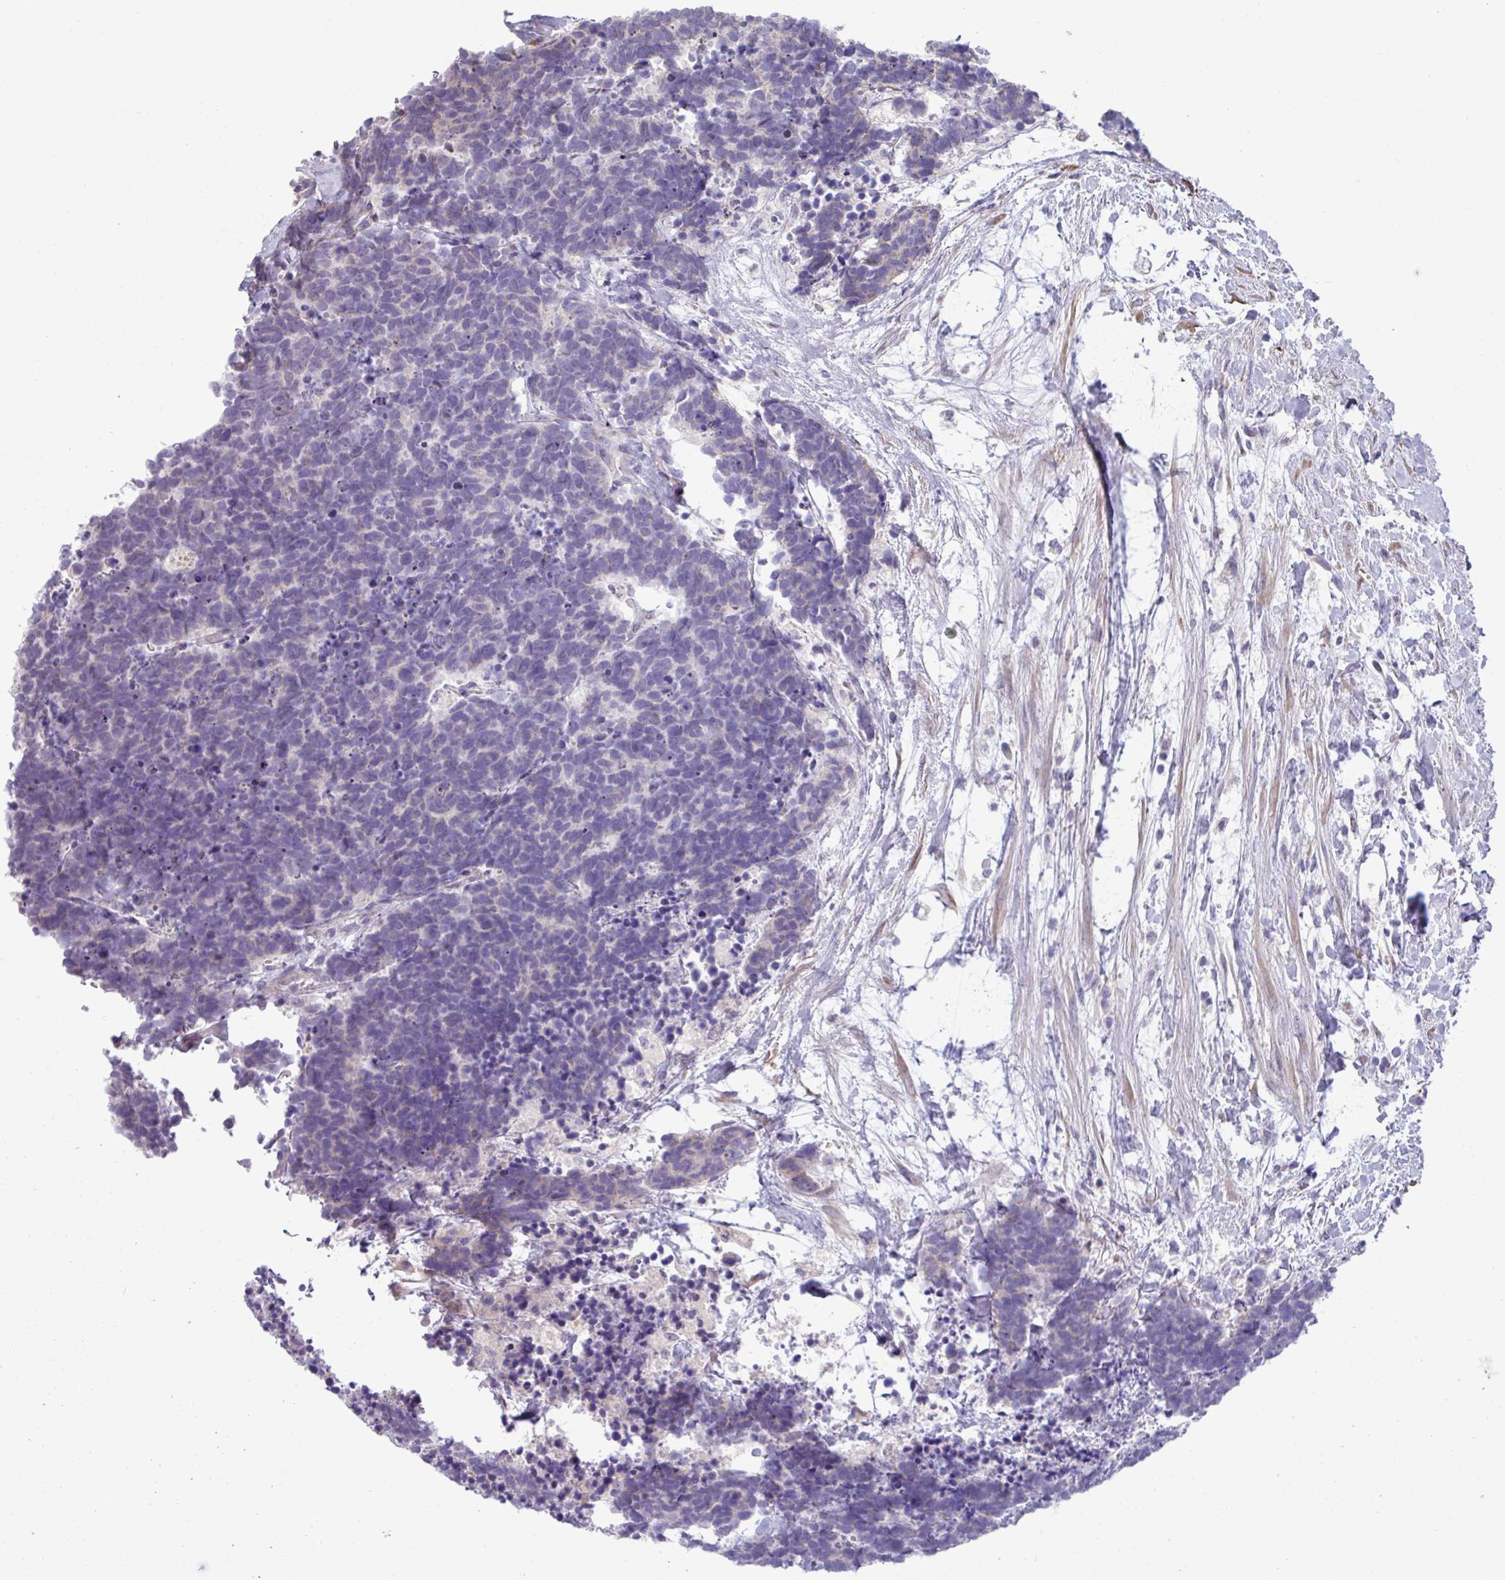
{"staining": {"intensity": "negative", "quantity": "none", "location": "none"}, "tissue": "carcinoid", "cell_type": "Tumor cells", "image_type": "cancer", "snomed": [{"axis": "morphology", "description": "Carcinoma, NOS"}, {"axis": "morphology", "description": "Carcinoid, malignant, NOS"}, {"axis": "topography", "description": "Prostate"}], "caption": "Tumor cells show no significant staining in carcinoid (malignant).", "gene": "IRGC", "patient": {"sex": "male", "age": 57}}